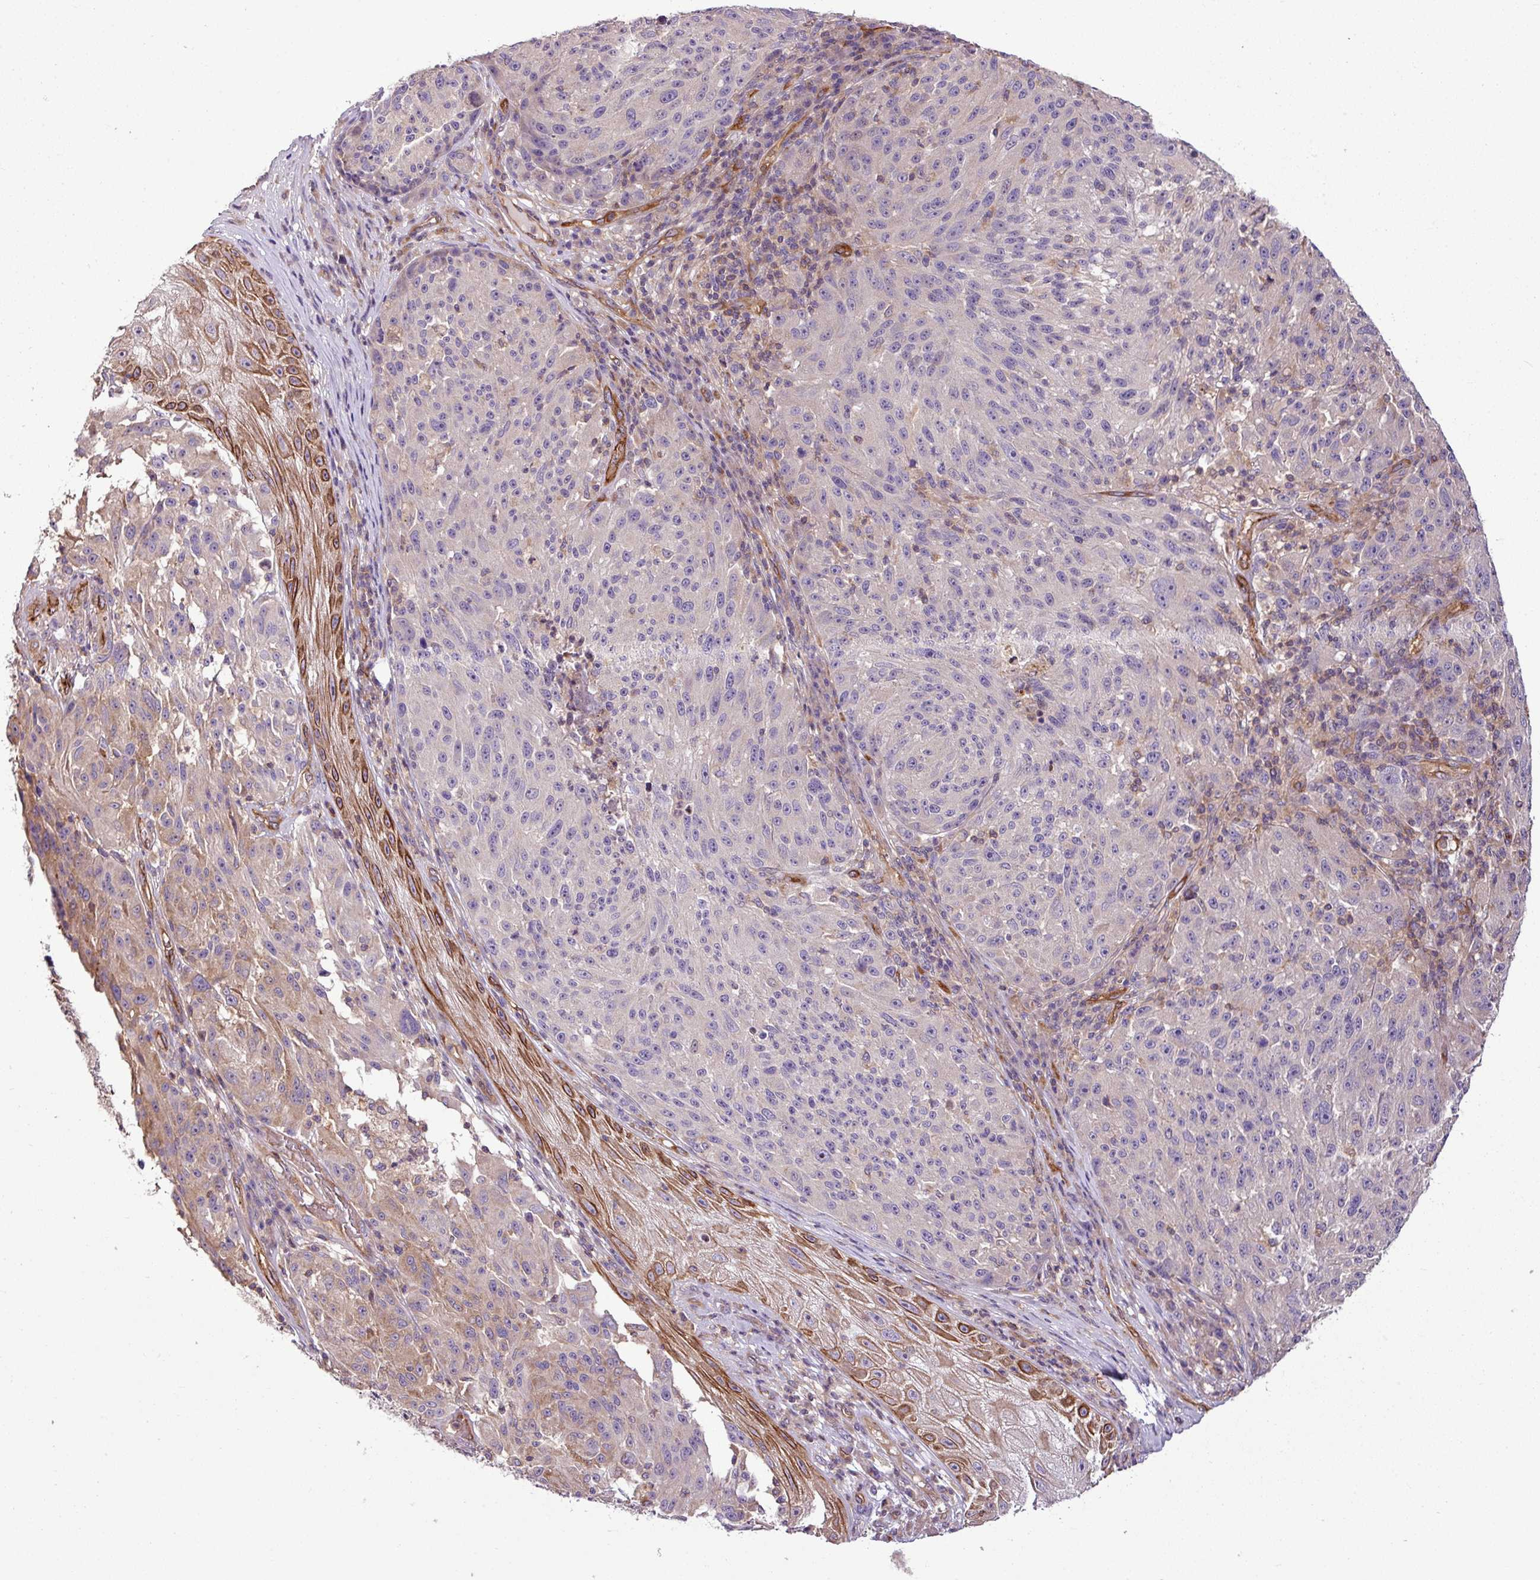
{"staining": {"intensity": "negative", "quantity": "none", "location": "none"}, "tissue": "melanoma", "cell_type": "Tumor cells", "image_type": "cancer", "snomed": [{"axis": "morphology", "description": "Malignant melanoma, NOS"}, {"axis": "topography", "description": "Skin"}], "caption": "Immunohistochemical staining of melanoma shows no significant staining in tumor cells.", "gene": "ZNF106", "patient": {"sex": "male", "age": 53}}